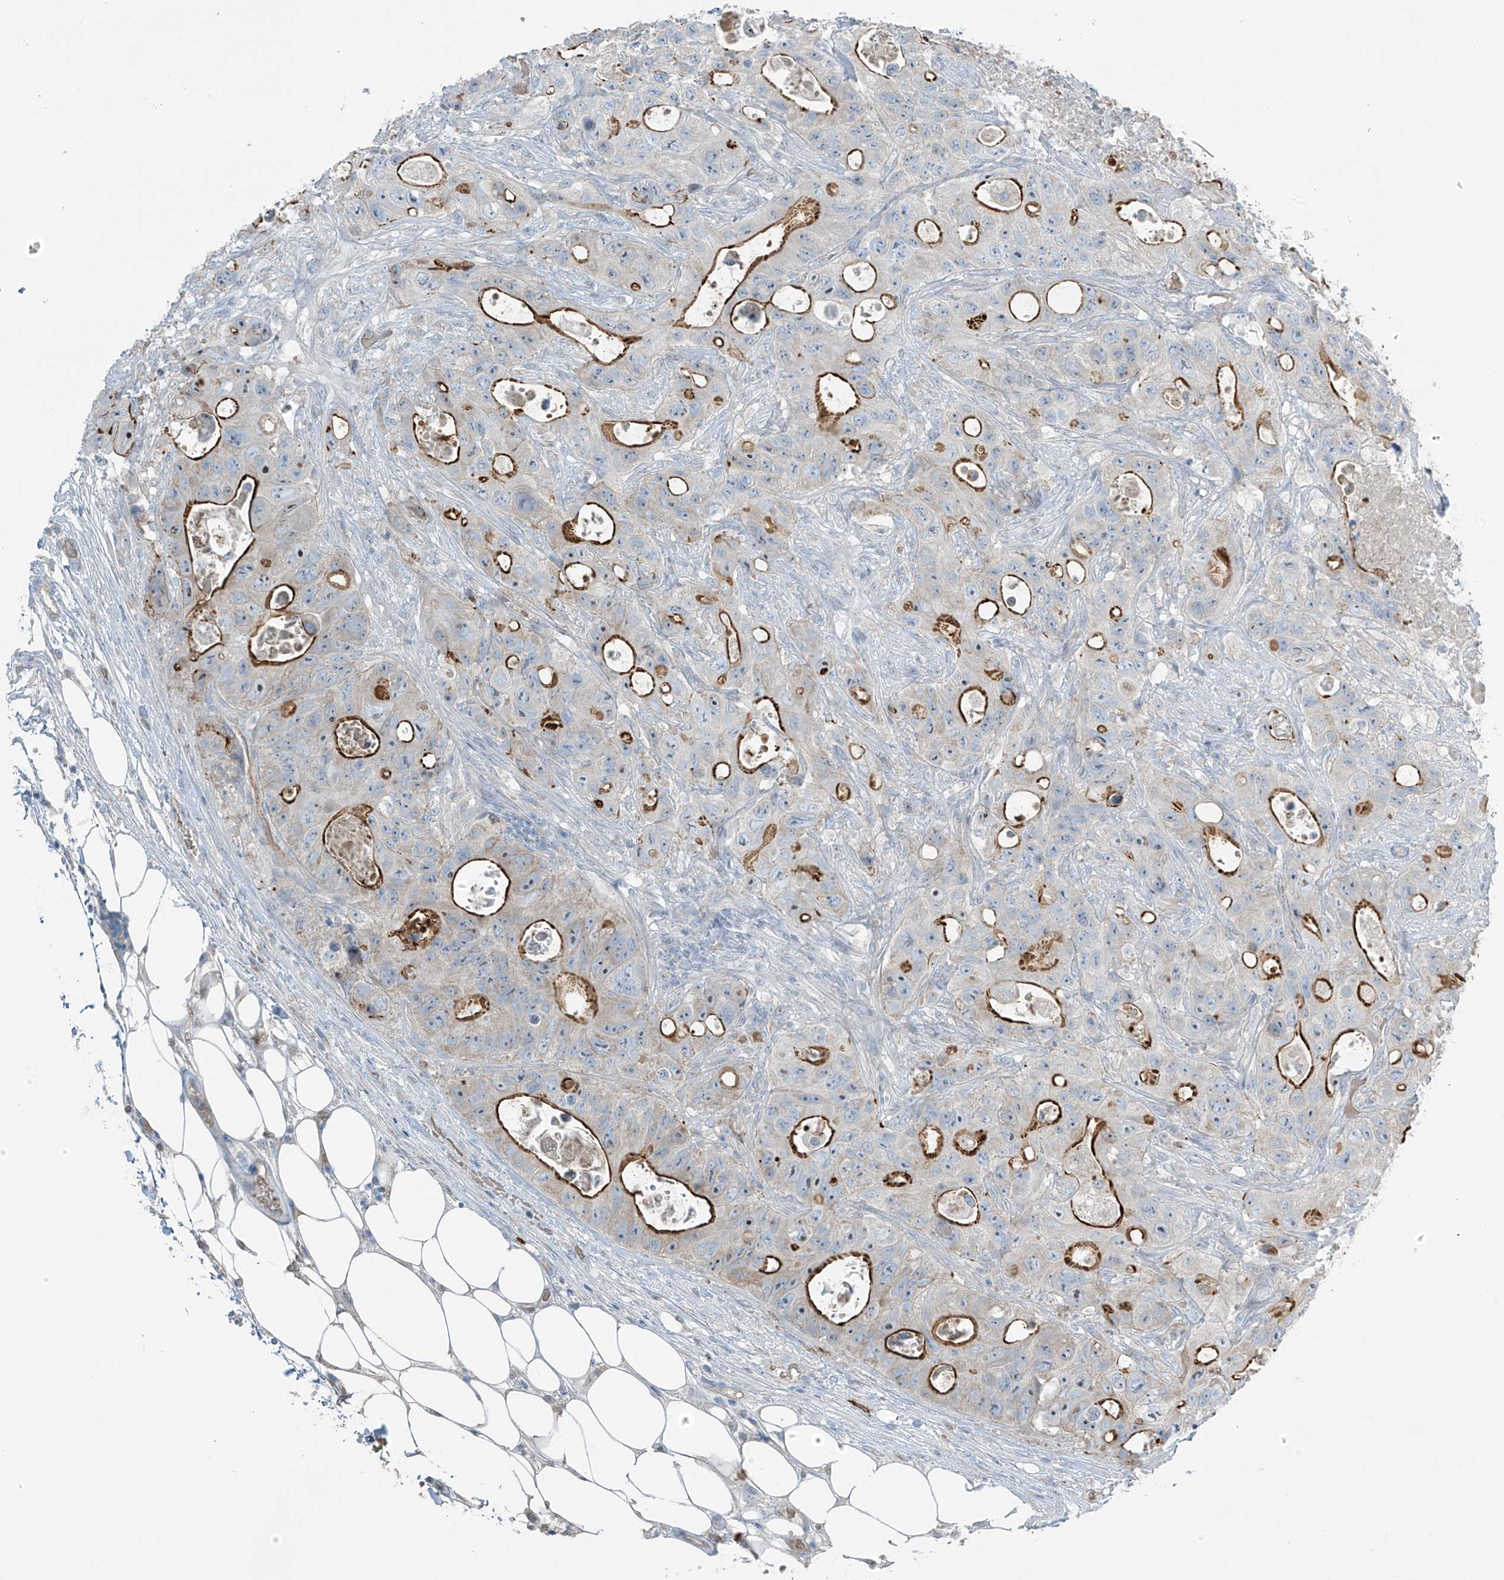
{"staining": {"intensity": "strong", "quantity": "25%-75%", "location": "cytoplasmic/membranous"}, "tissue": "colorectal cancer", "cell_type": "Tumor cells", "image_type": "cancer", "snomed": [{"axis": "morphology", "description": "Adenocarcinoma, NOS"}, {"axis": "topography", "description": "Colon"}], "caption": "Adenocarcinoma (colorectal) stained for a protein shows strong cytoplasmic/membranous positivity in tumor cells.", "gene": "FAM131C", "patient": {"sex": "female", "age": 46}}